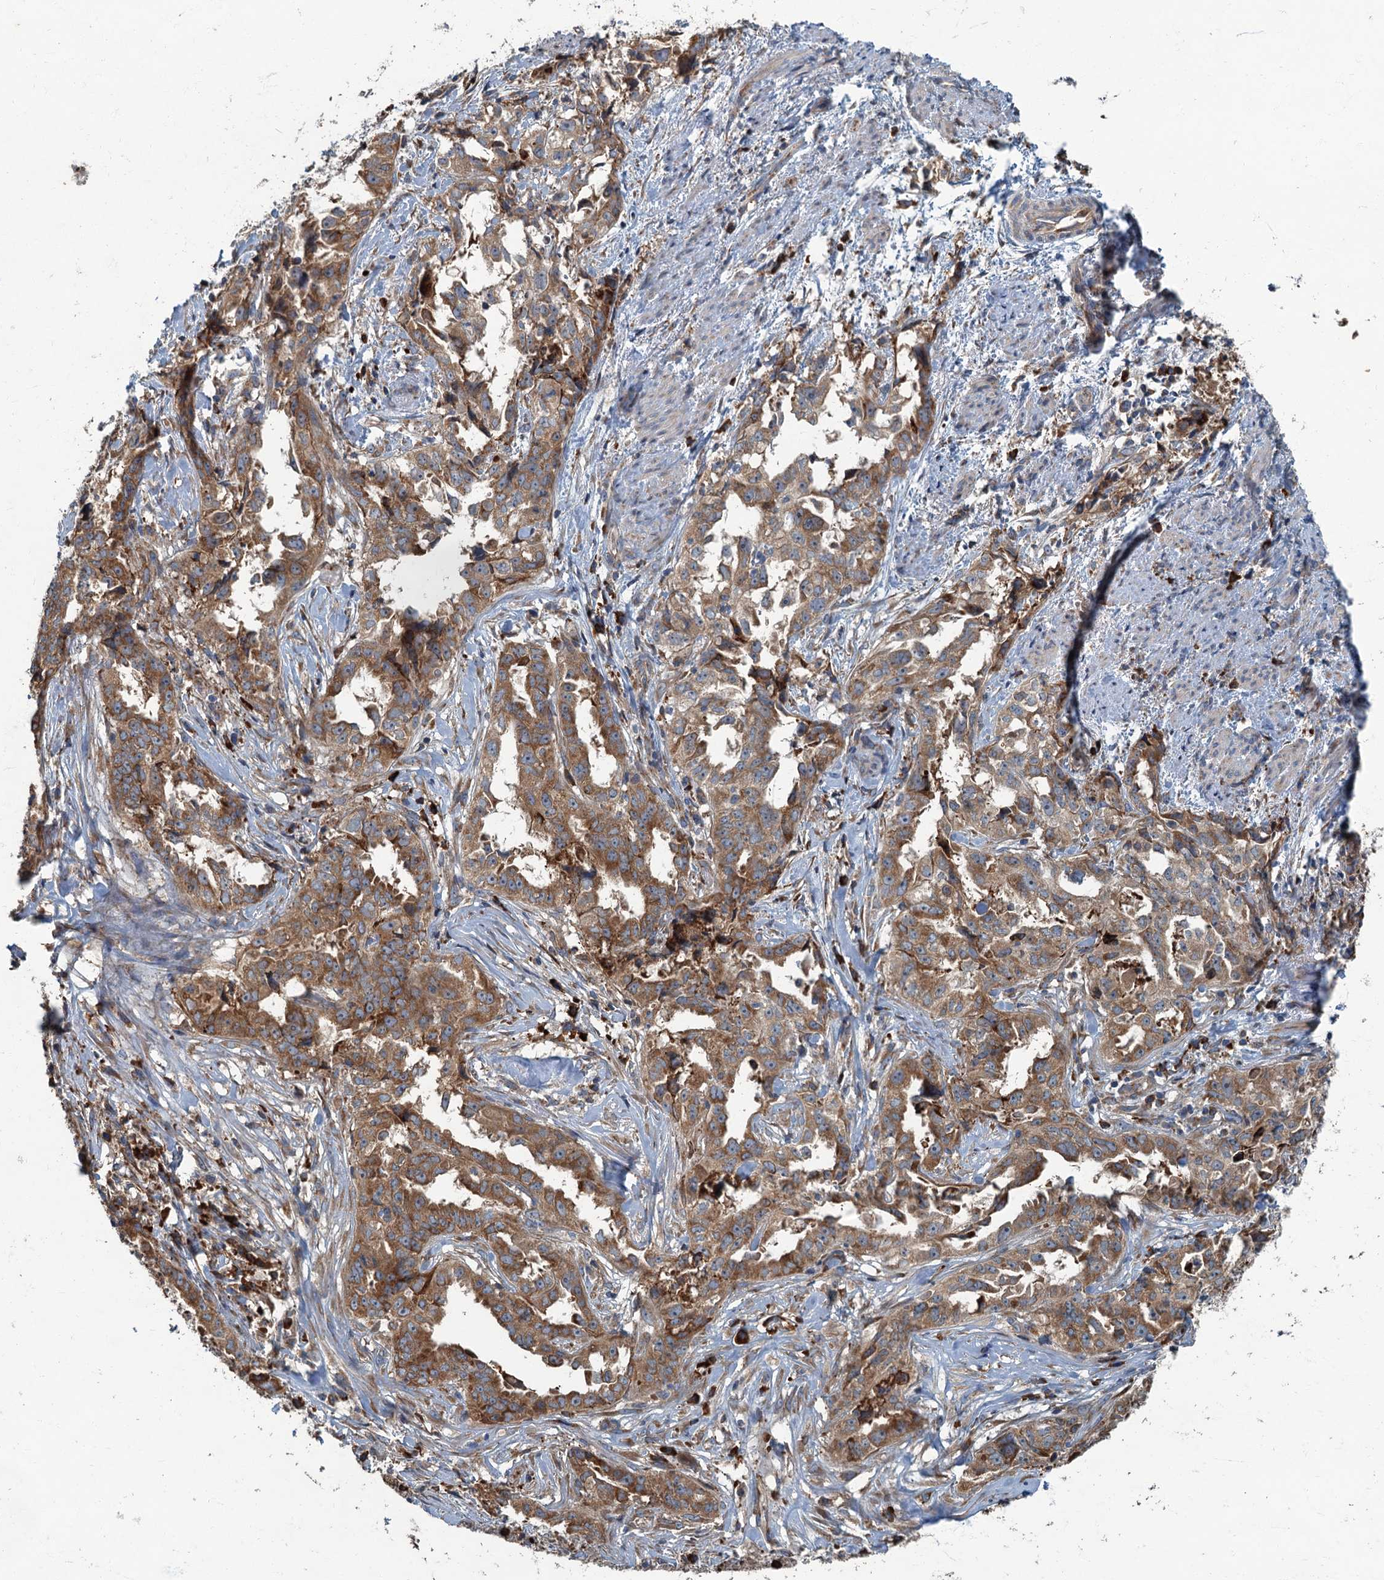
{"staining": {"intensity": "moderate", "quantity": ">75%", "location": "cytoplasmic/membranous"}, "tissue": "endometrial cancer", "cell_type": "Tumor cells", "image_type": "cancer", "snomed": [{"axis": "morphology", "description": "Adenocarcinoma, NOS"}, {"axis": "topography", "description": "Endometrium"}], "caption": "Endometrial adenocarcinoma stained with DAB (3,3'-diaminobenzidine) immunohistochemistry displays medium levels of moderate cytoplasmic/membranous expression in approximately >75% of tumor cells.", "gene": "SPDYC", "patient": {"sex": "female", "age": 65}}